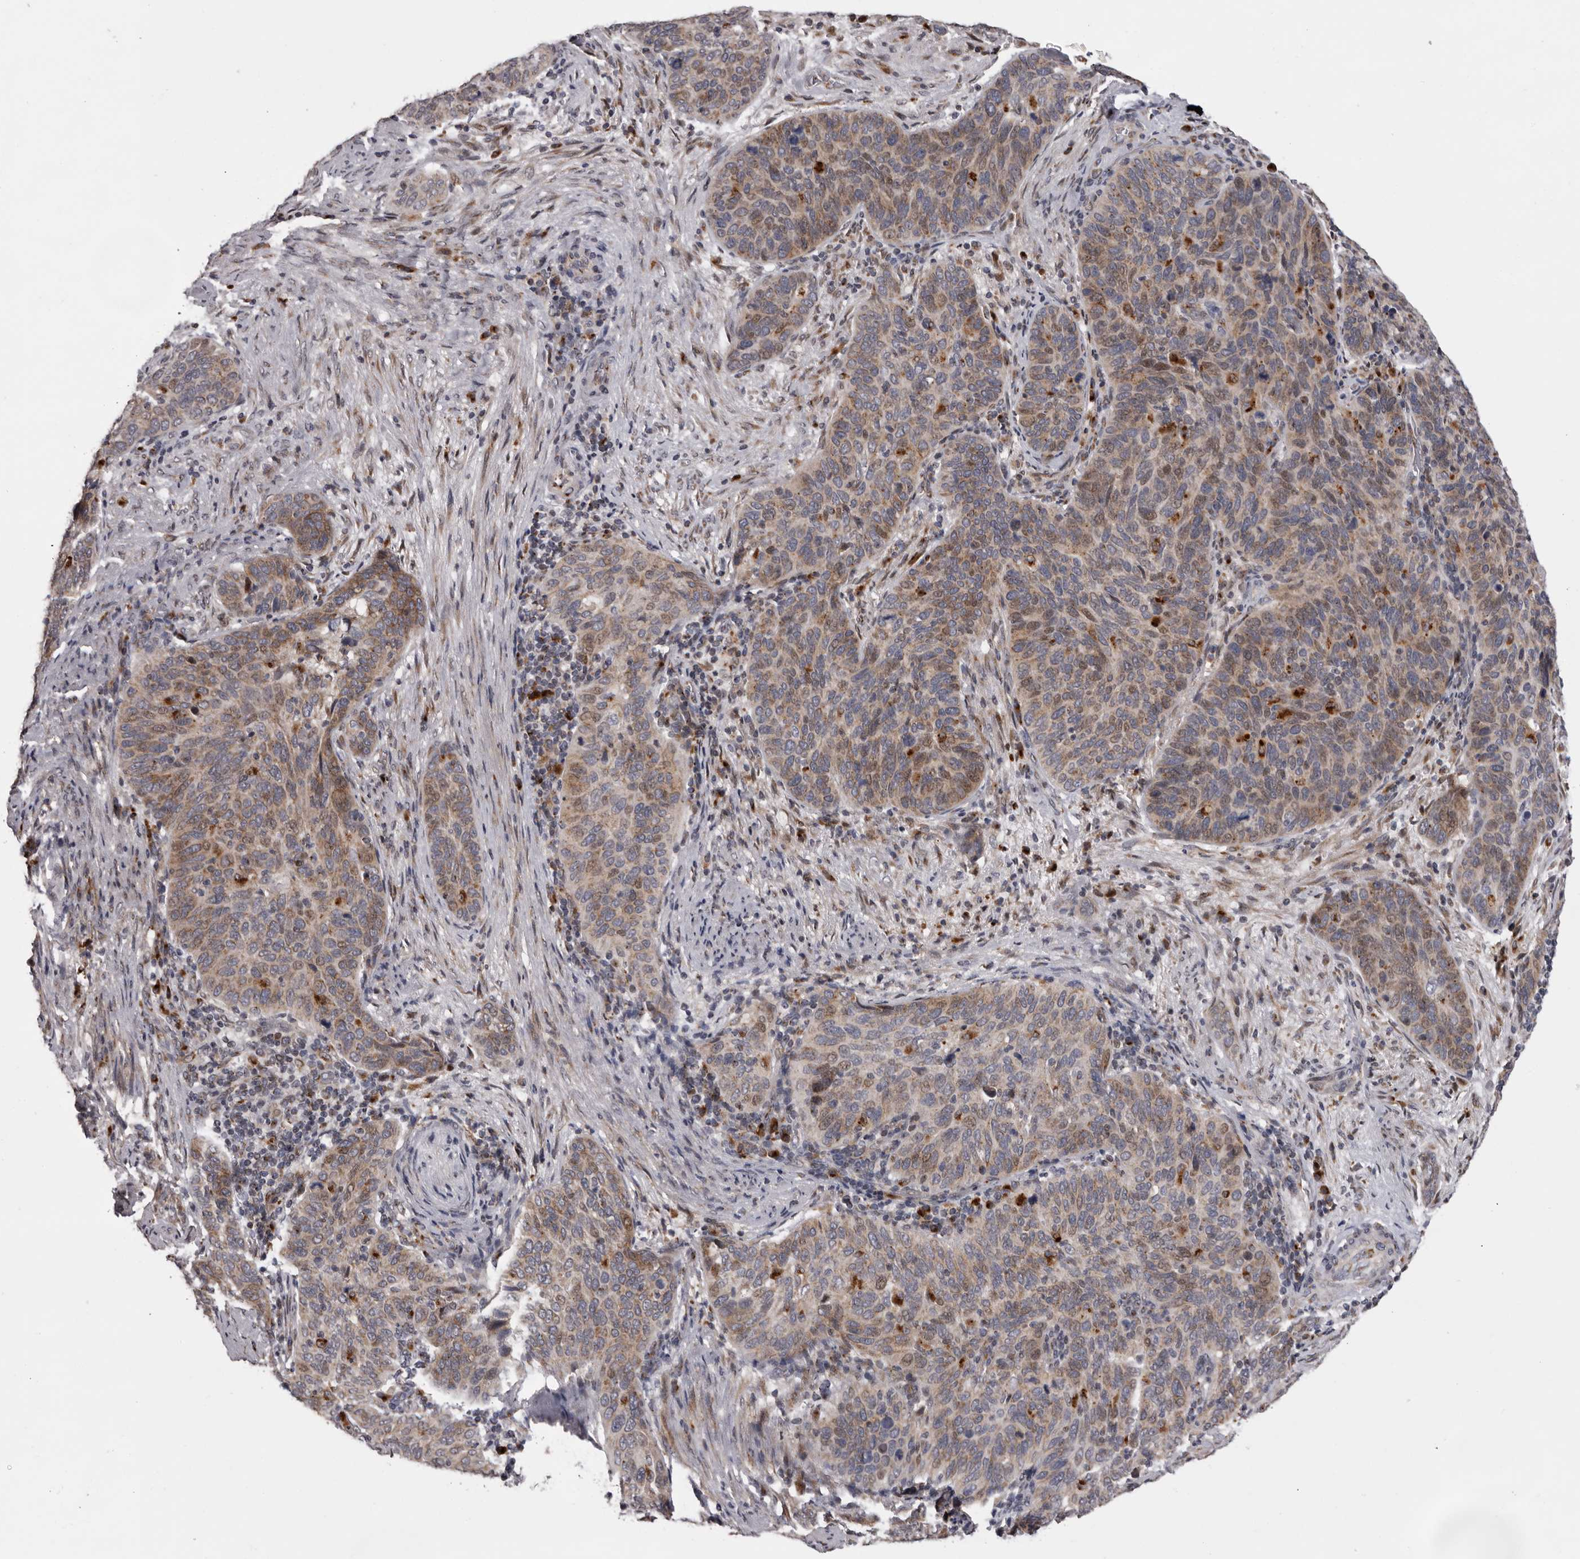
{"staining": {"intensity": "weak", "quantity": ">75%", "location": "cytoplasmic/membranous"}, "tissue": "cervical cancer", "cell_type": "Tumor cells", "image_type": "cancer", "snomed": [{"axis": "morphology", "description": "Squamous cell carcinoma, NOS"}, {"axis": "topography", "description": "Cervix"}], "caption": "Tumor cells display low levels of weak cytoplasmic/membranous positivity in about >75% of cells in cervical cancer (squamous cell carcinoma).", "gene": "WDR47", "patient": {"sex": "female", "age": 60}}